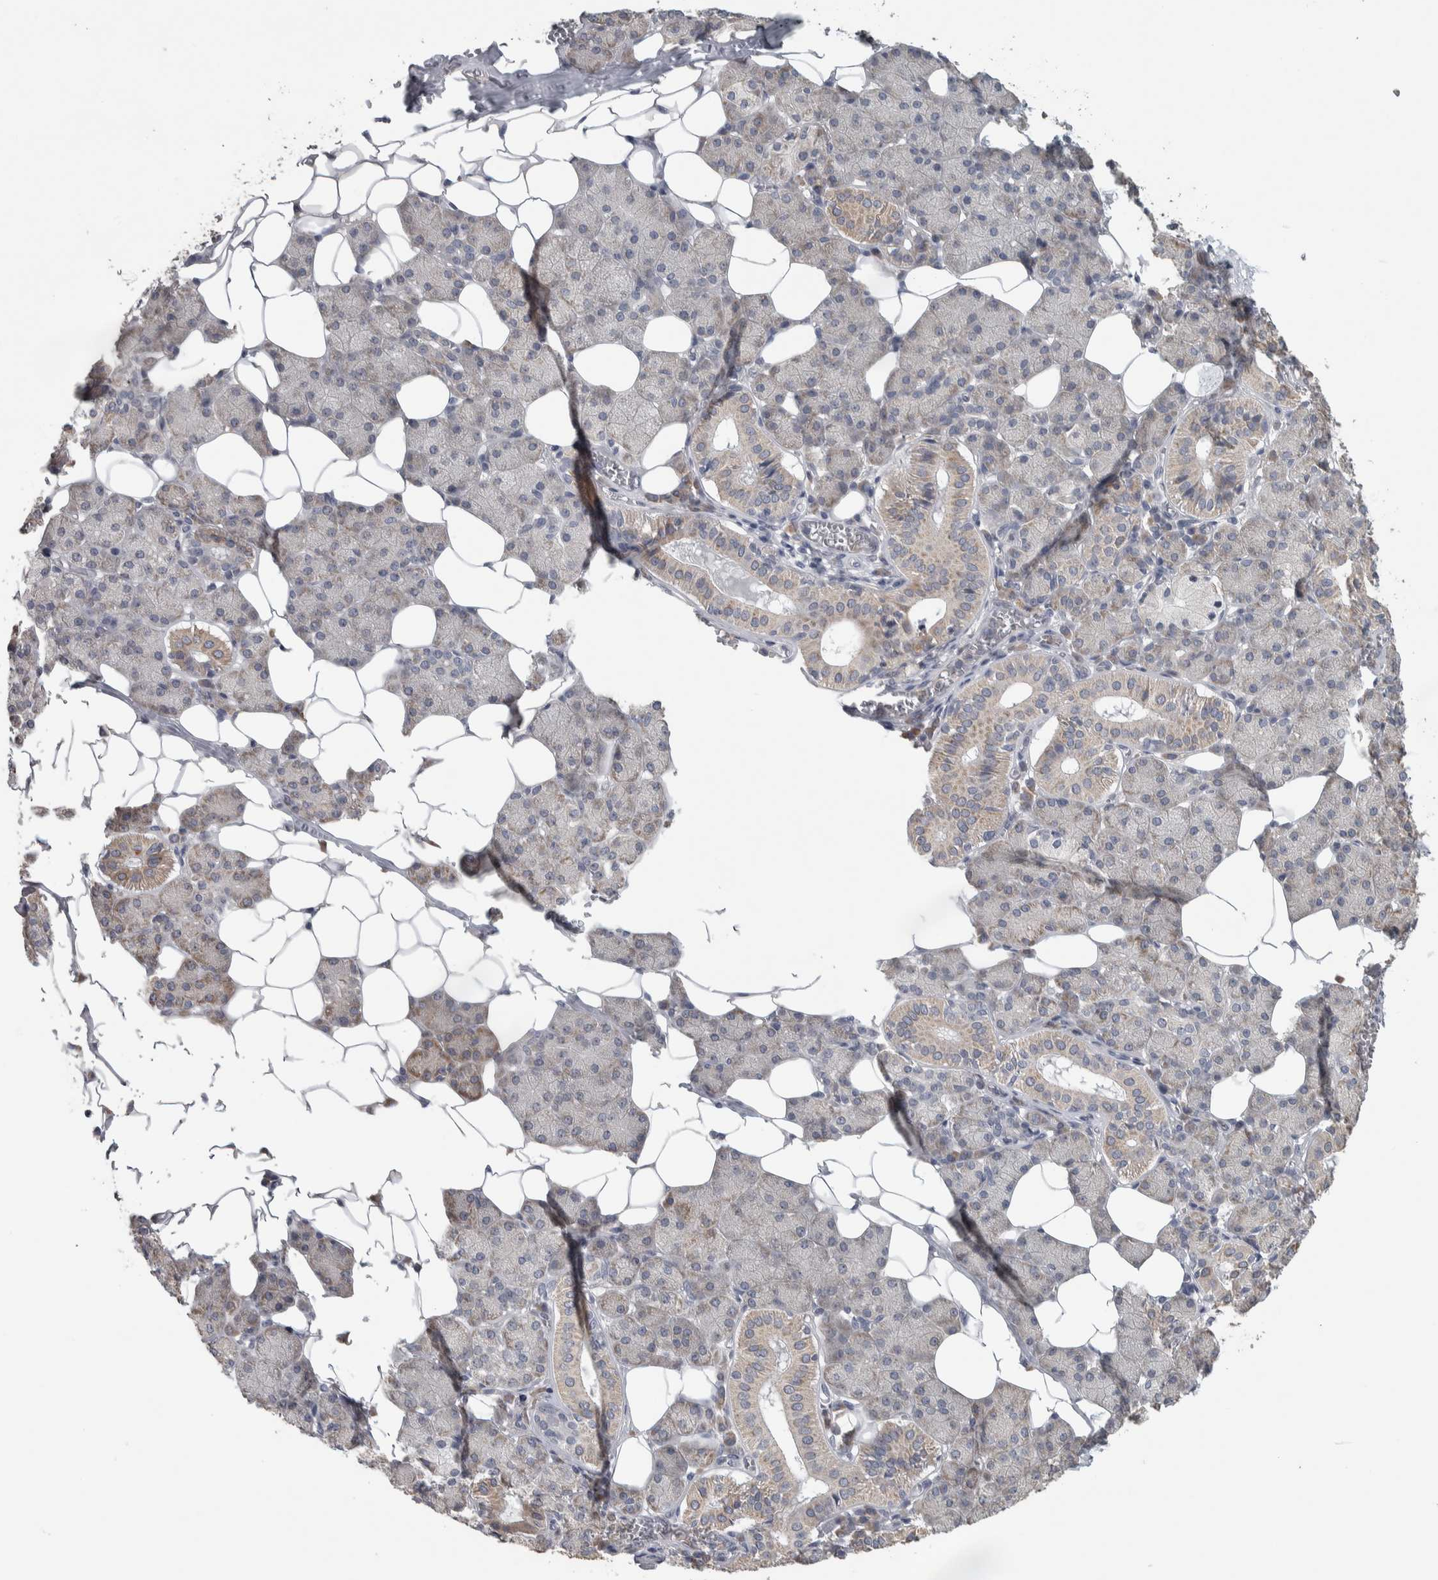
{"staining": {"intensity": "weak", "quantity": "25%-75%", "location": "cytoplasmic/membranous"}, "tissue": "salivary gland", "cell_type": "Glandular cells", "image_type": "normal", "snomed": [{"axis": "morphology", "description": "Normal tissue, NOS"}, {"axis": "topography", "description": "Salivary gland"}], "caption": "Salivary gland stained for a protein (brown) demonstrates weak cytoplasmic/membranous positive staining in approximately 25%-75% of glandular cells.", "gene": "SRP68", "patient": {"sex": "female", "age": 33}}